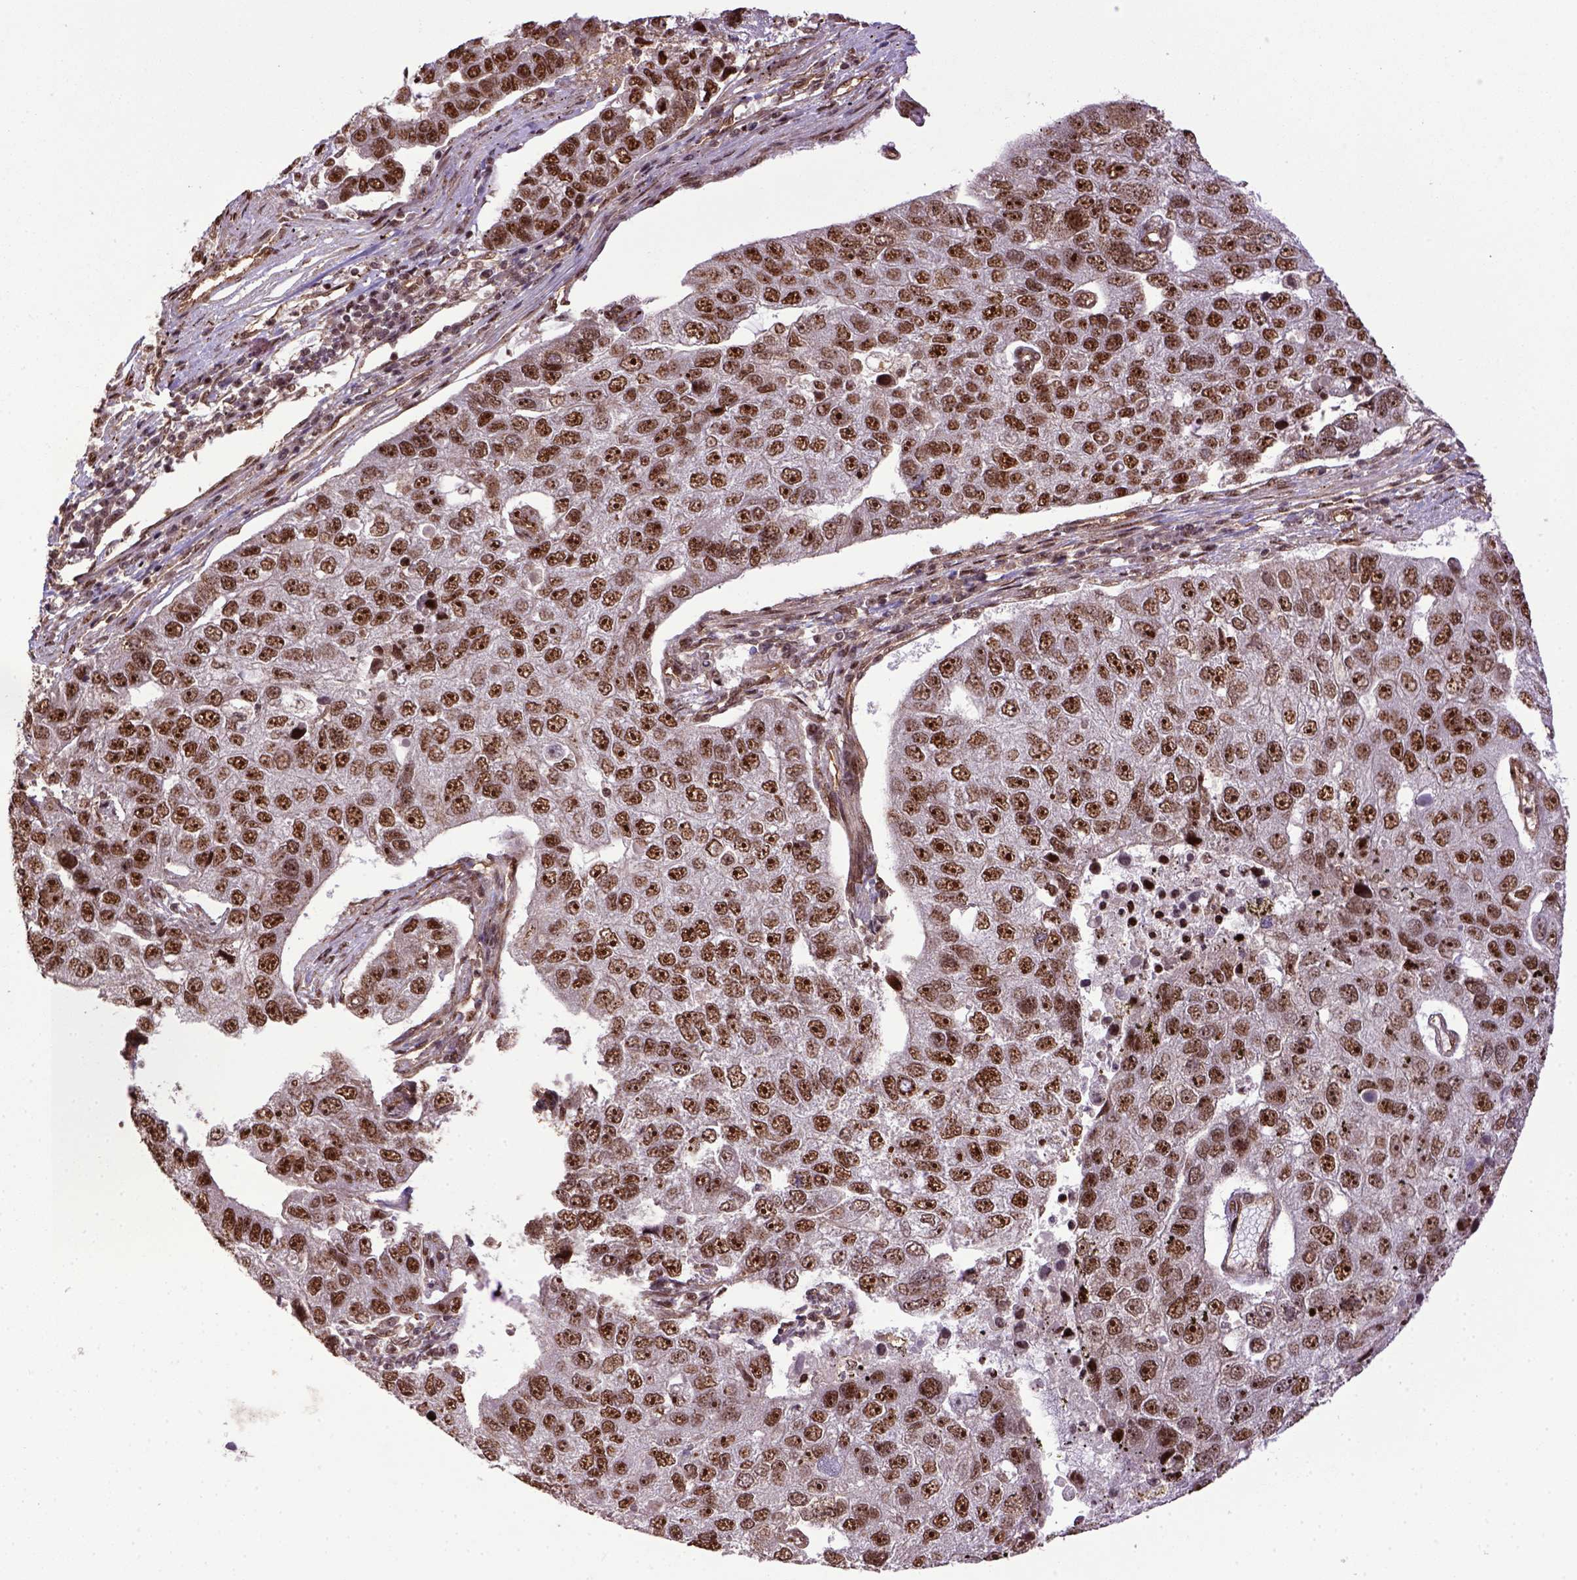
{"staining": {"intensity": "moderate", "quantity": ">75%", "location": "nuclear"}, "tissue": "pancreatic cancer", "cell_type": "Tumor cells", "image_type": "cancer", "snomed": [{"axis": "morphology", "description": "Adenocarcinoma, NOS"}, {"axis": "topography", "description": "Pancreas"}], "caption": "A photomicrograph of pancreatic cancer stained for a protein demonstrates moderate nuclear brown staining in tumor cells.", "gene": "PPIG", "patient": {"sex": "female", "age": 61}}